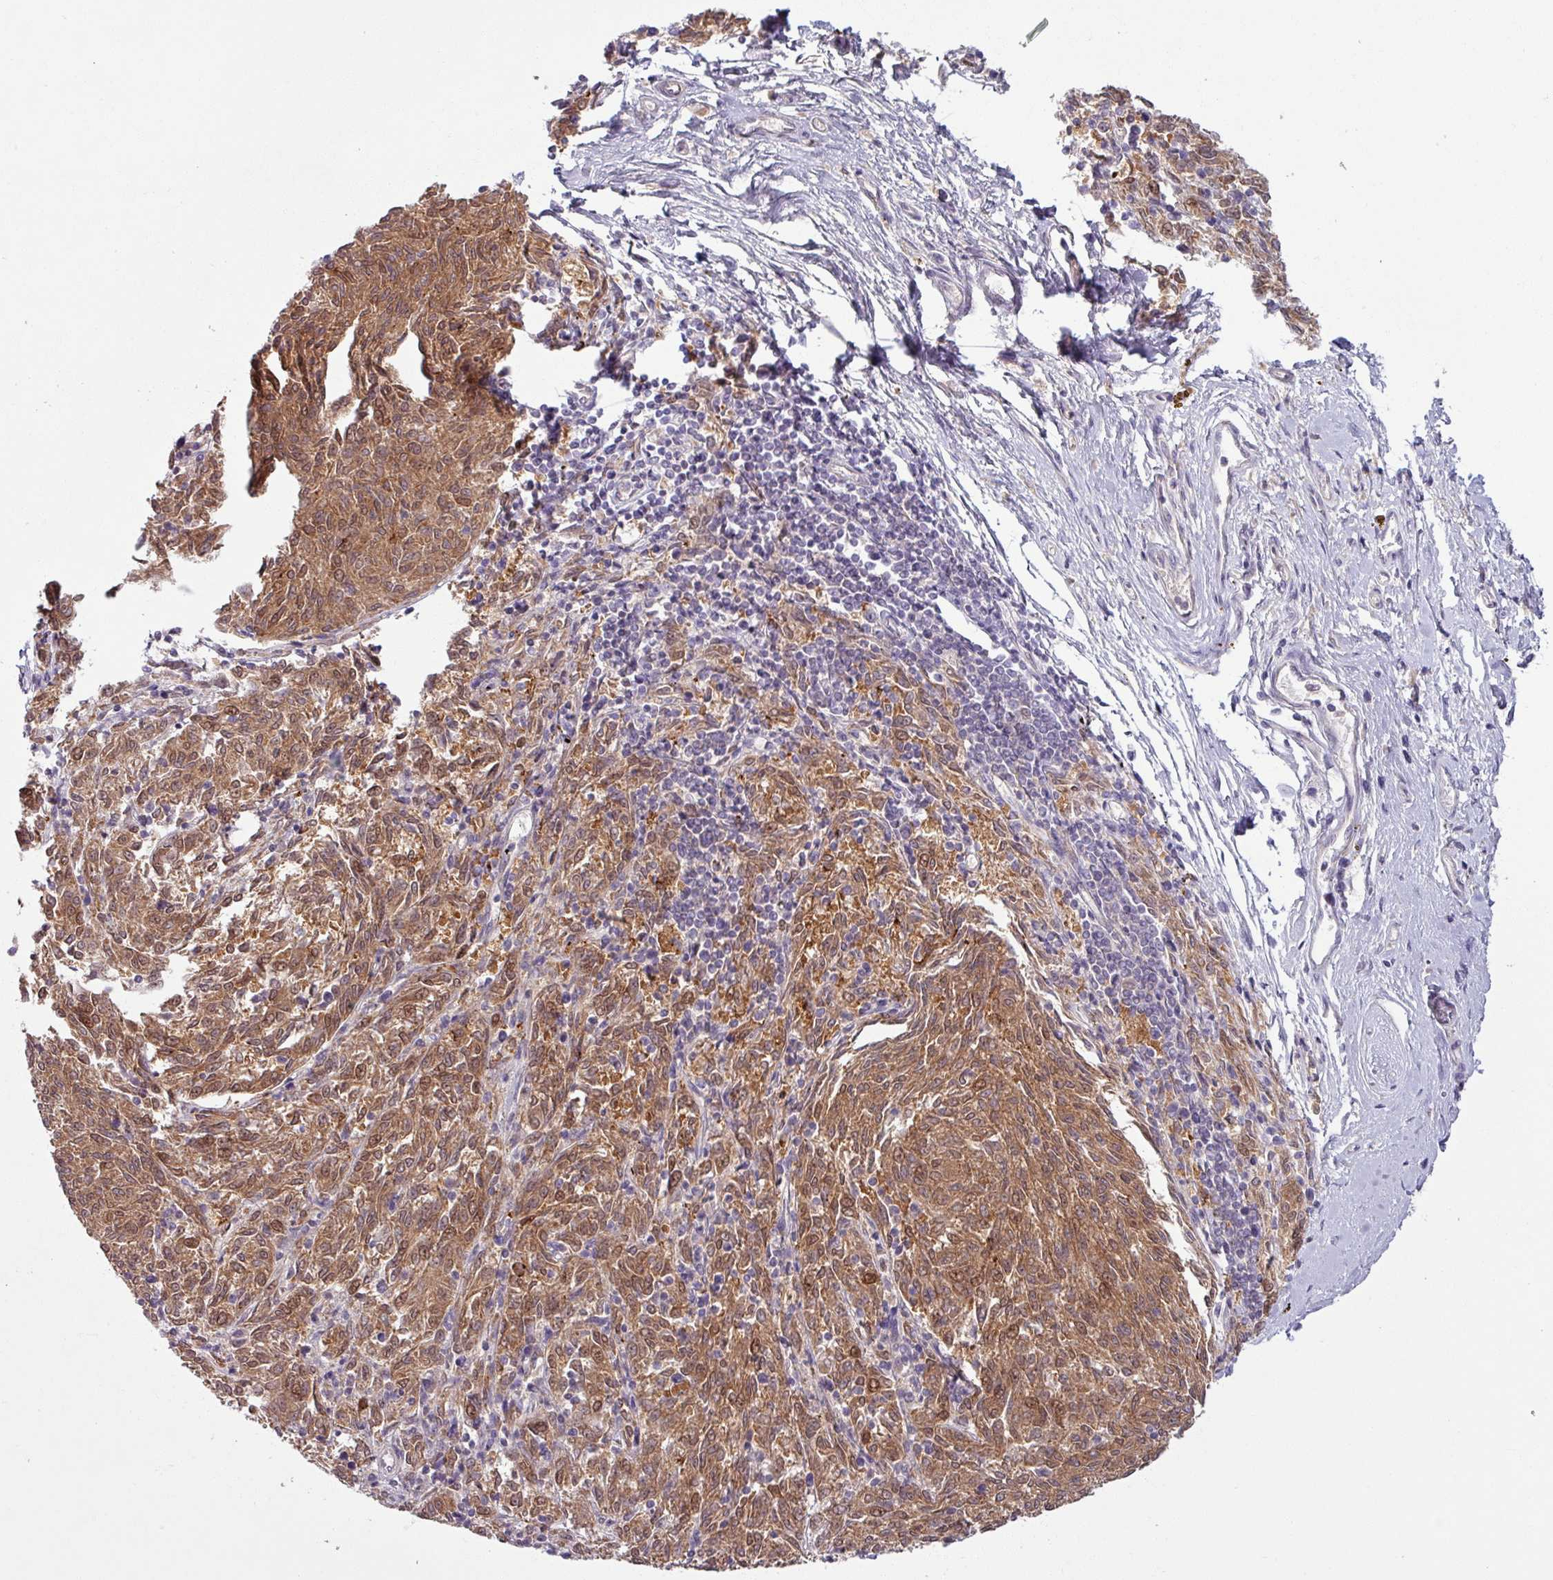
{"staining": {"intensity": "moderate", "quantity": ">75%", "location": "cytoplasmic/membranous,nuclear"}, "tissue": "melanoma", "cell_type": "Tumor cells", "image_type": "cancer", "snomed": [{"axis": "morphology", "description": "Malignant melanoma, NOS"}, {"axis": "topography", "description": "Skin"}], "caption": "Human malignant melanoma stained with a brown dye demonstrates moderate cytoplasmic/membranous and nuclear positive expression in about >75% of tumor cells.", "gene": "OGFOD3", "patient": {"sex": "female", "age": 72}}